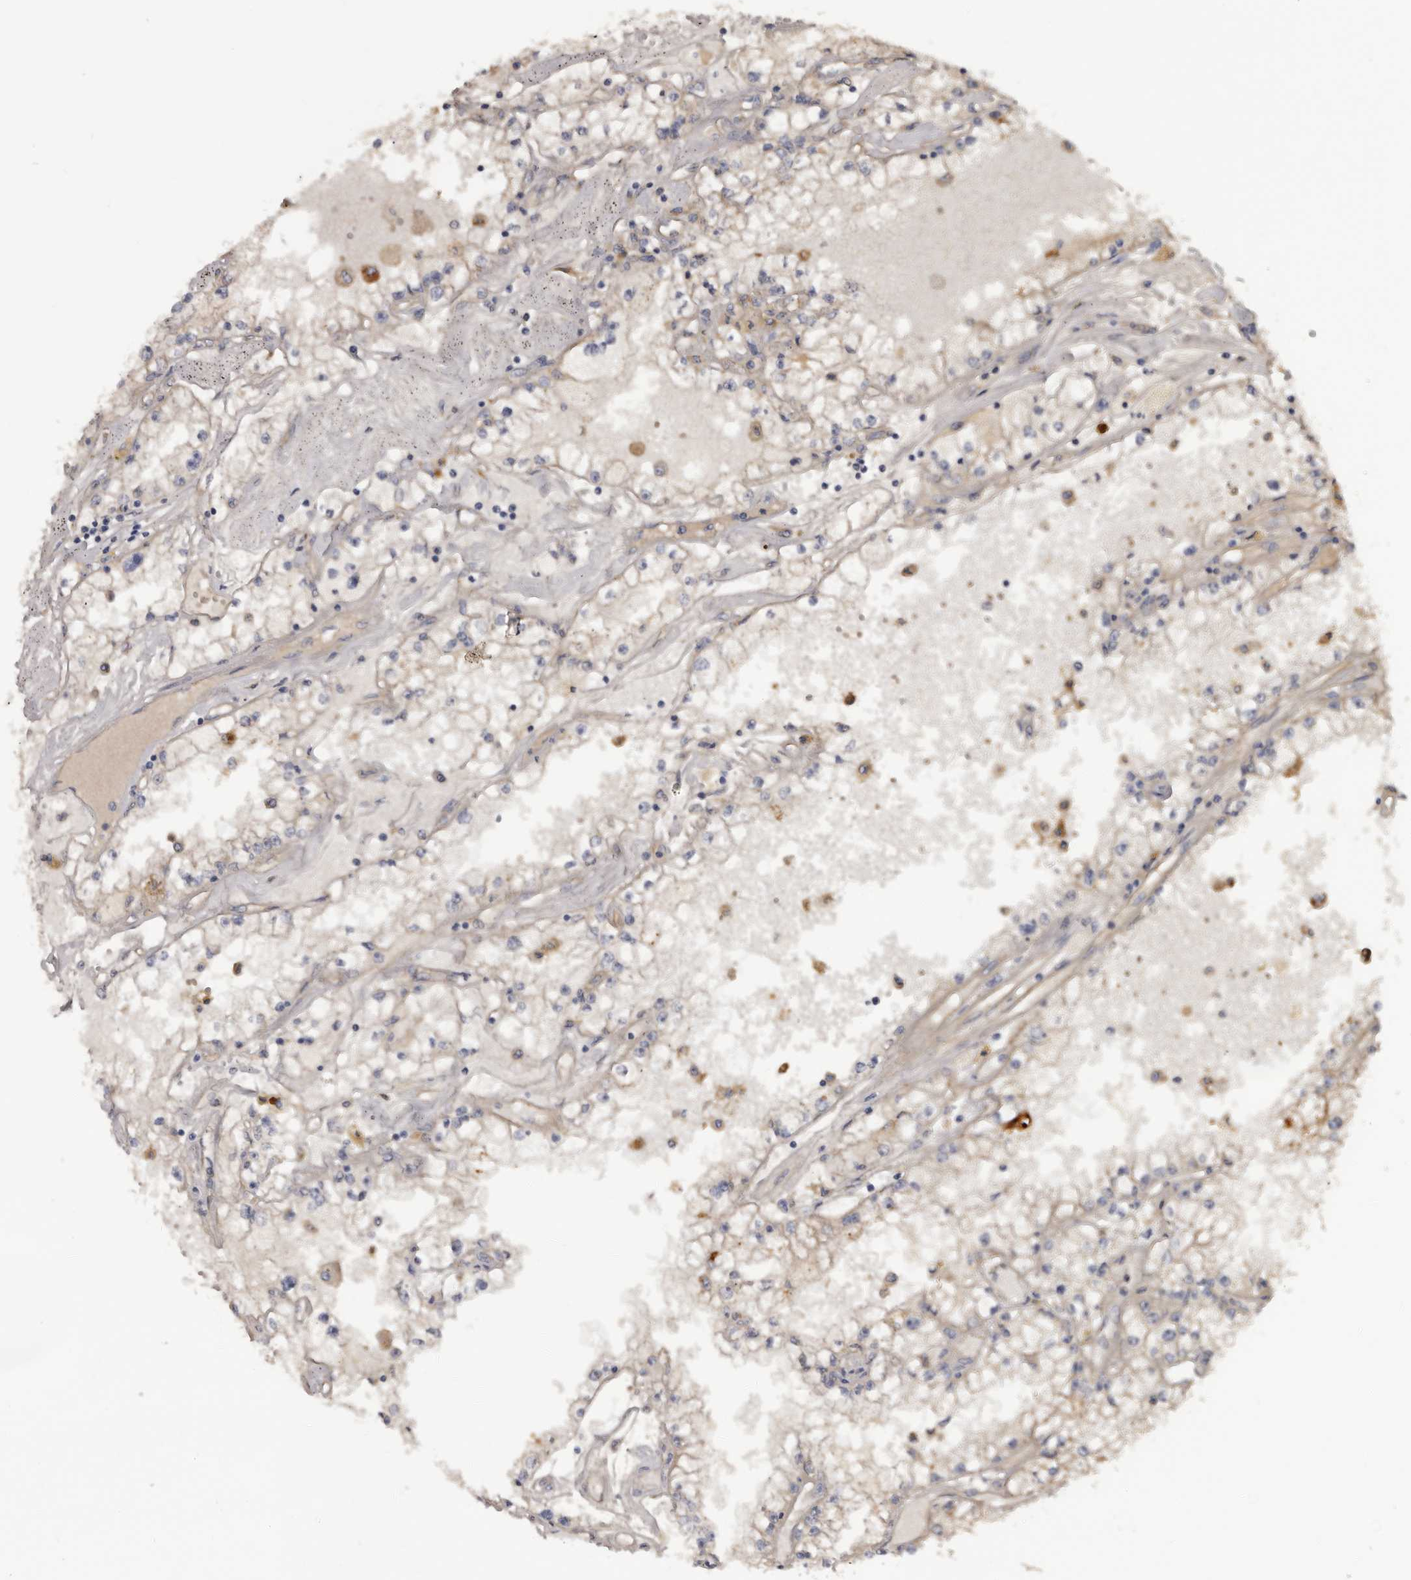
{"staining": {"intensity": "negative", "quantity": "none", "location": "none"}, "tissue": "renal cancer", "cell_type": "Tumor cells", "image_type": "cancer", "snomed": [{"axis": "morphology", "description": "Adenocarcinoma, NOS"}, {"axis": "topography", "description": "Kidney"}], "caption": "Protein analysis of renal cancer displays no significant staining in tumor cells.", "gene": "INKA2", "patient": {"sex": "male", "age": 56}}